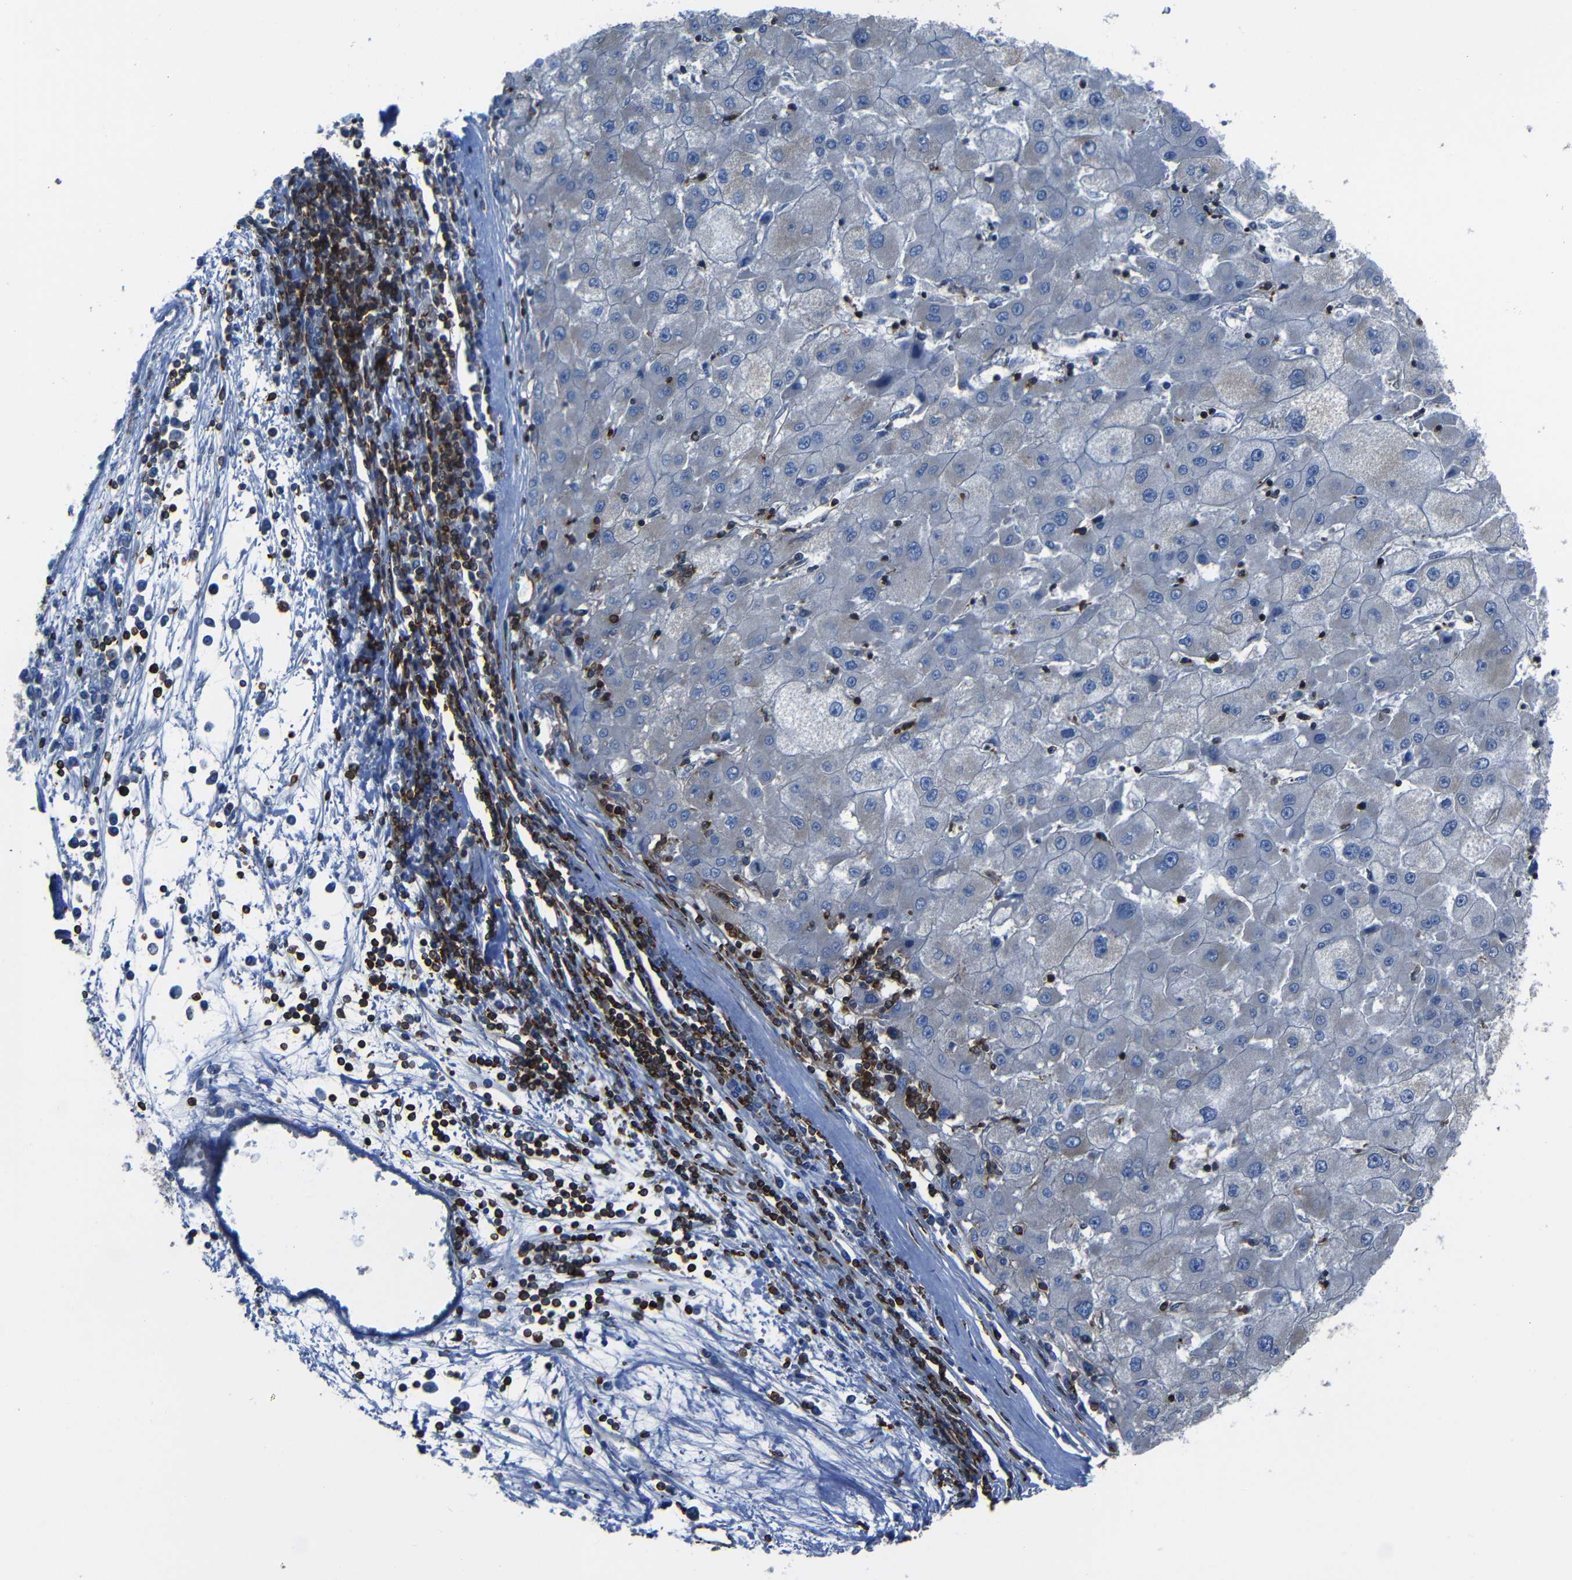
{"staining": {"intensity": "negative", "quantity": "none", "location": "none"}, "tissue": "liver cancer", "cell_type": "Tumor cells", "image_type": "cancer", "snomed": [{"axis": "morphology", "description": "Carcinoma, Hepatocellular, NOS"}, {"axis": "topography", "description": "Liver"}], "caption": "Tumor cells show no significant protein staining in hepatocellular carcinoma (liver).", "gene": "ARHGEF1", "patient": {"sex": "male", "age": 72}}